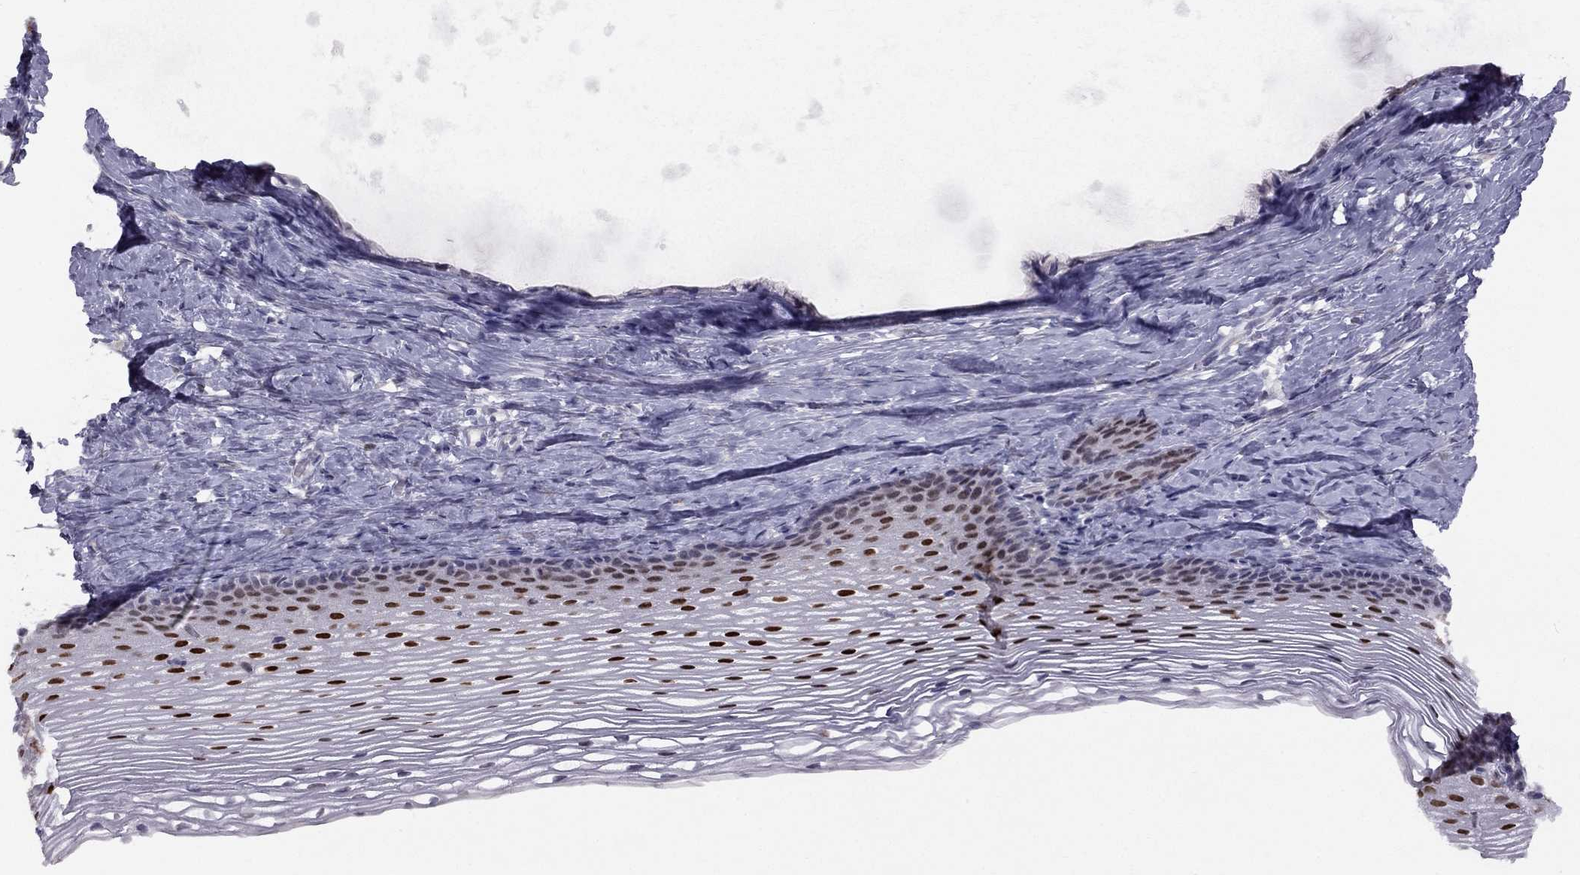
{"staining": {"intensity": "negative", "quantity": "none", "location": "none"}, "tissue": "cervix", "cell_type": "Glandular cells", "image_type": "normal", "snomed": [{"axis": "morphology", "description": "Normal tissue, NOS"}, {"axis": "topography", "description": "Cervix"}], "caption": "Immunohistochemistry histopathology image of unremarkable human cervix stained for a protein (brown), which exhibits no positivity in glandular cells.", "gene": "TRPS1", "patient": {"sex": "female", "age": 39}}